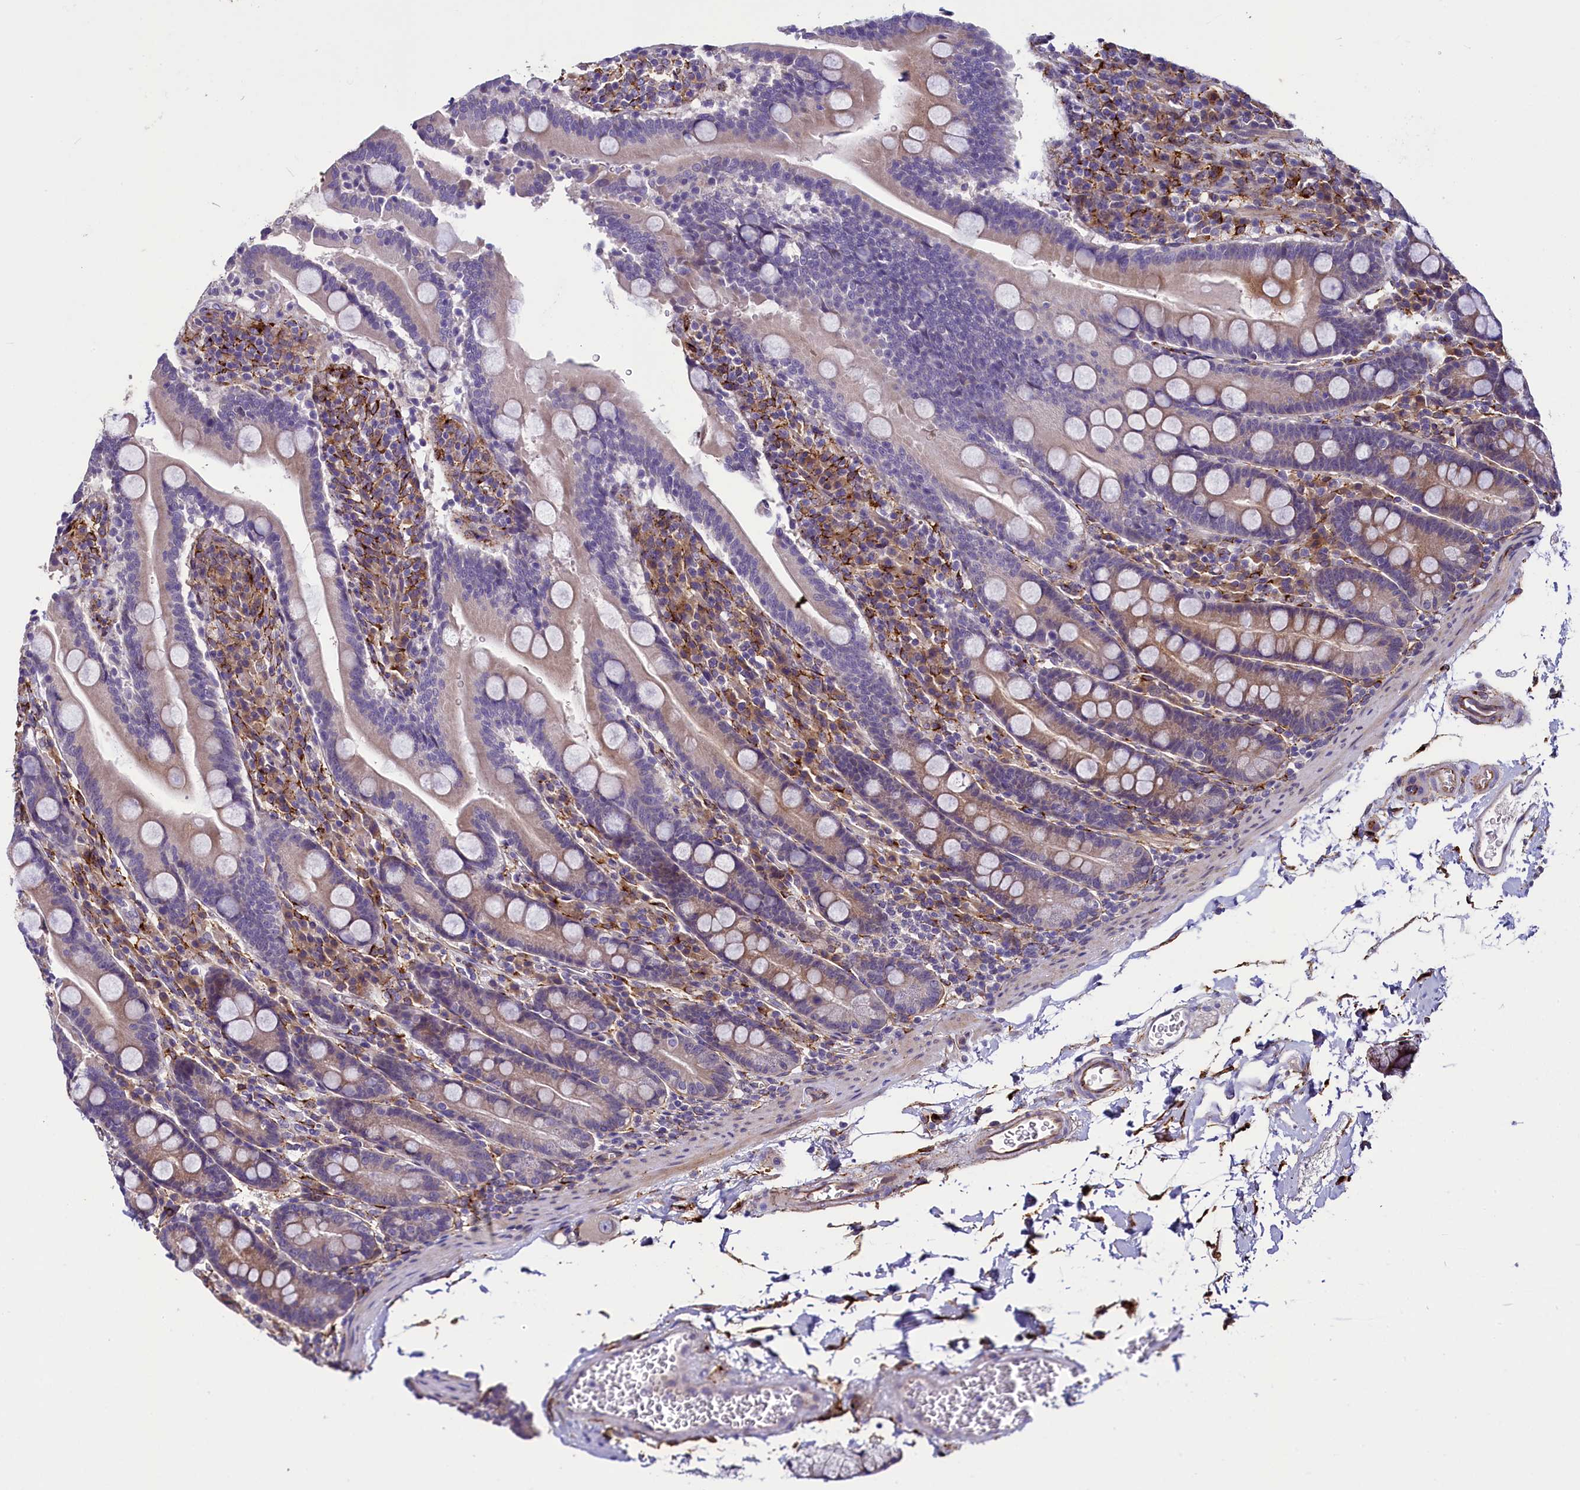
{"staining": {"intensity": "weak", "quantity": "25%-75%", "location": "cytoplasmic/membranous"}, "tissue": "duodenum", "cell_type": "Glandular cells", "image_type": "normal", "snomed": [{"axis": "morphology", "description": "Normal tissue, NOS"}, {"axis": "topography", "description": "Duodenum"}], "caption": "A low amount of weak cytoplasmic/membranous expression is present in approximately 25%-75% of glandular cells in unremarkable duodenum.", "gene": "MRC2", "patient": {"sex": "male", "age": 35}}